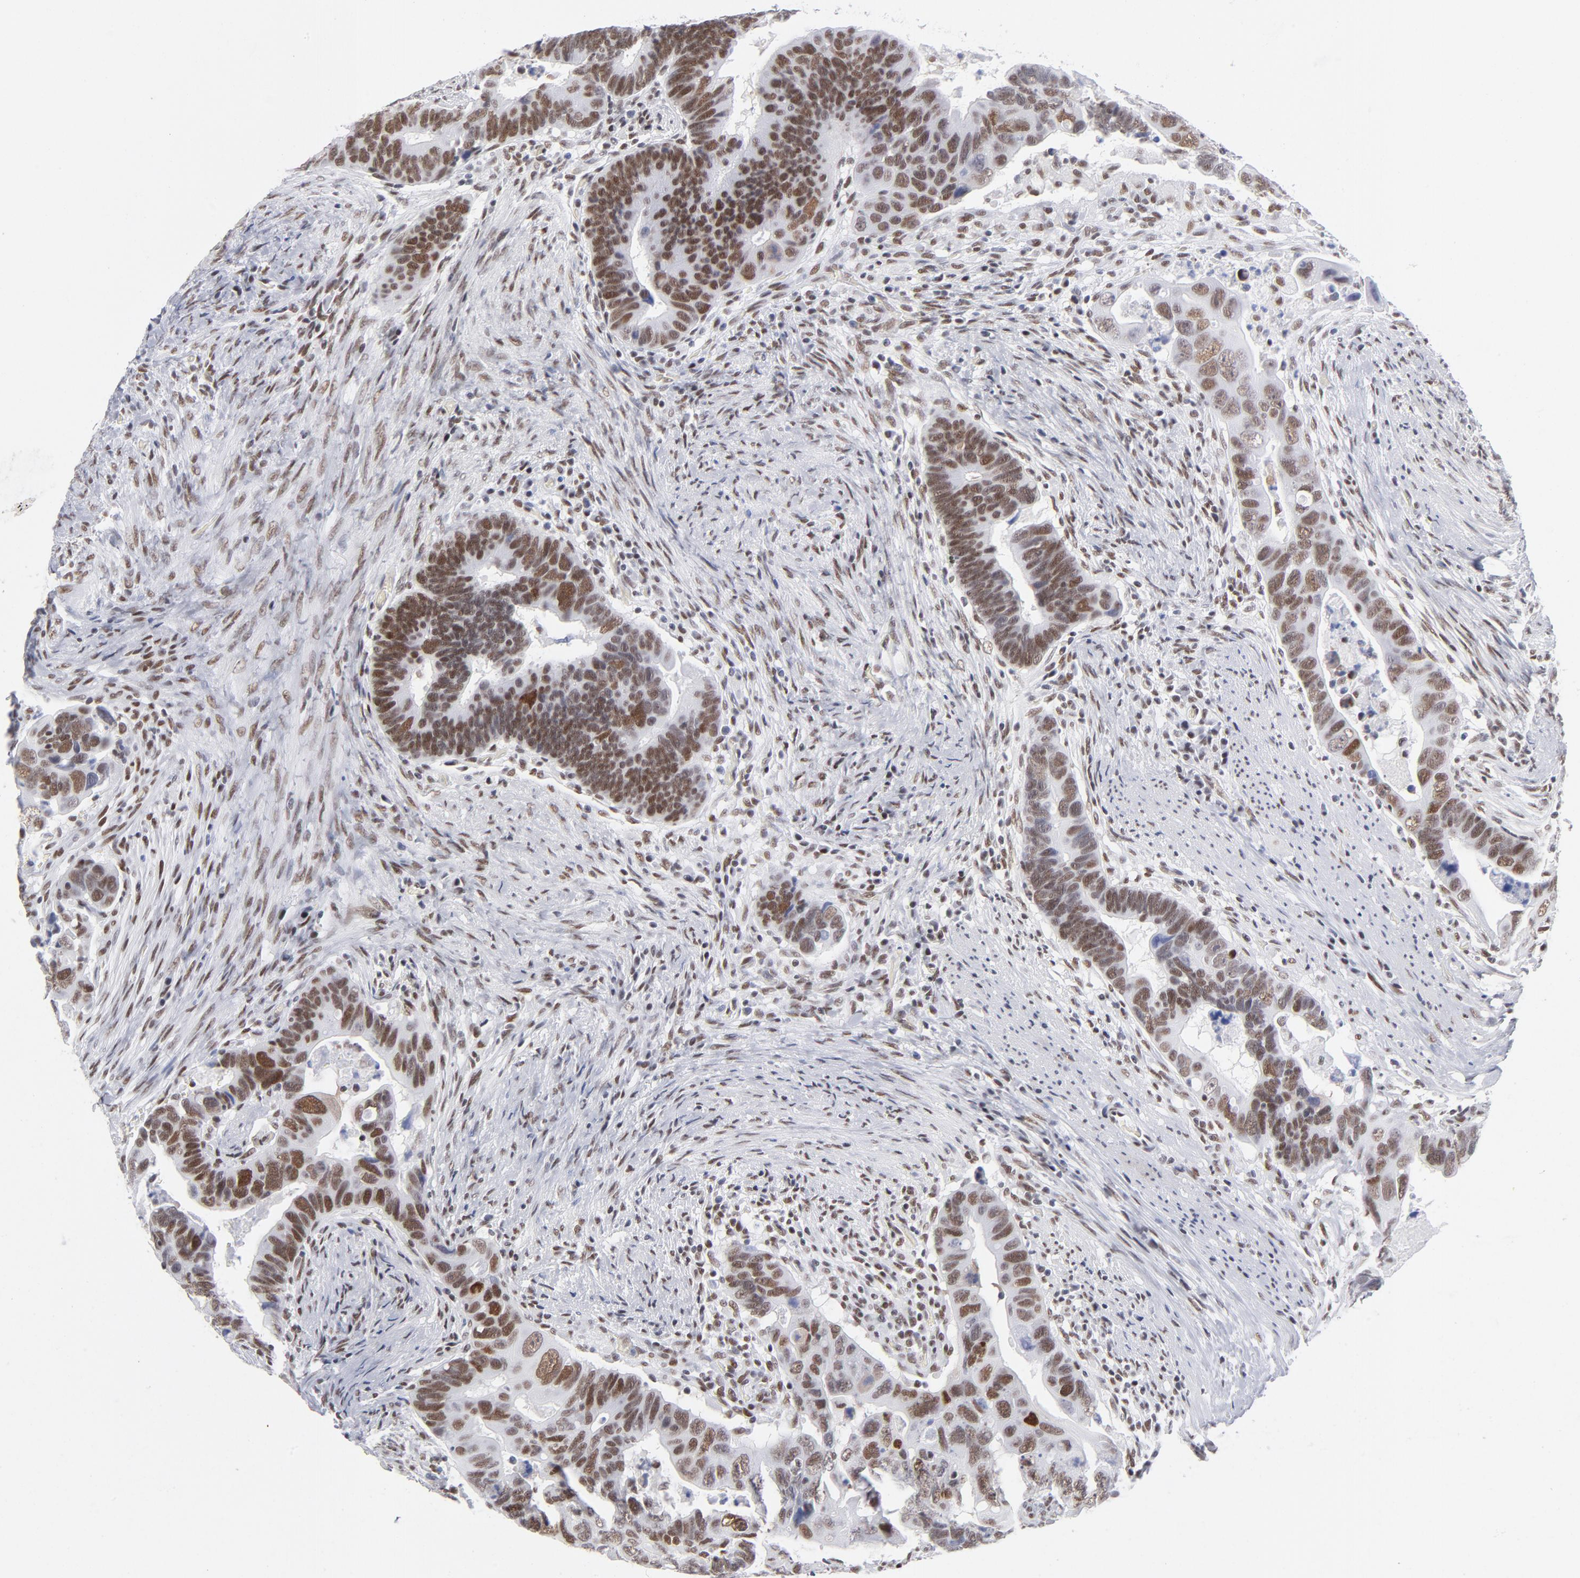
{"staining": {"intensity": "moderate", "quantity": ">75%", "location": "nuclear"}, "tissue": "colorectal cancer", "cell_type": "Tumor cells", "image_type": "cancer", "snomed": [{"axis": "morphology", "description": "Adenocarcinoma, NOS"}, {"axis": "topography", "description": "Rectum"}], "caption": "Colorectal cancer stained with IHC displays moderate nuclear expression in about >75% of tumor cells. The protein is shown in brown color, while the nuclei are stained blue.", "gene": "ATF2", "patient": {"sex": "male", "age": 53}}